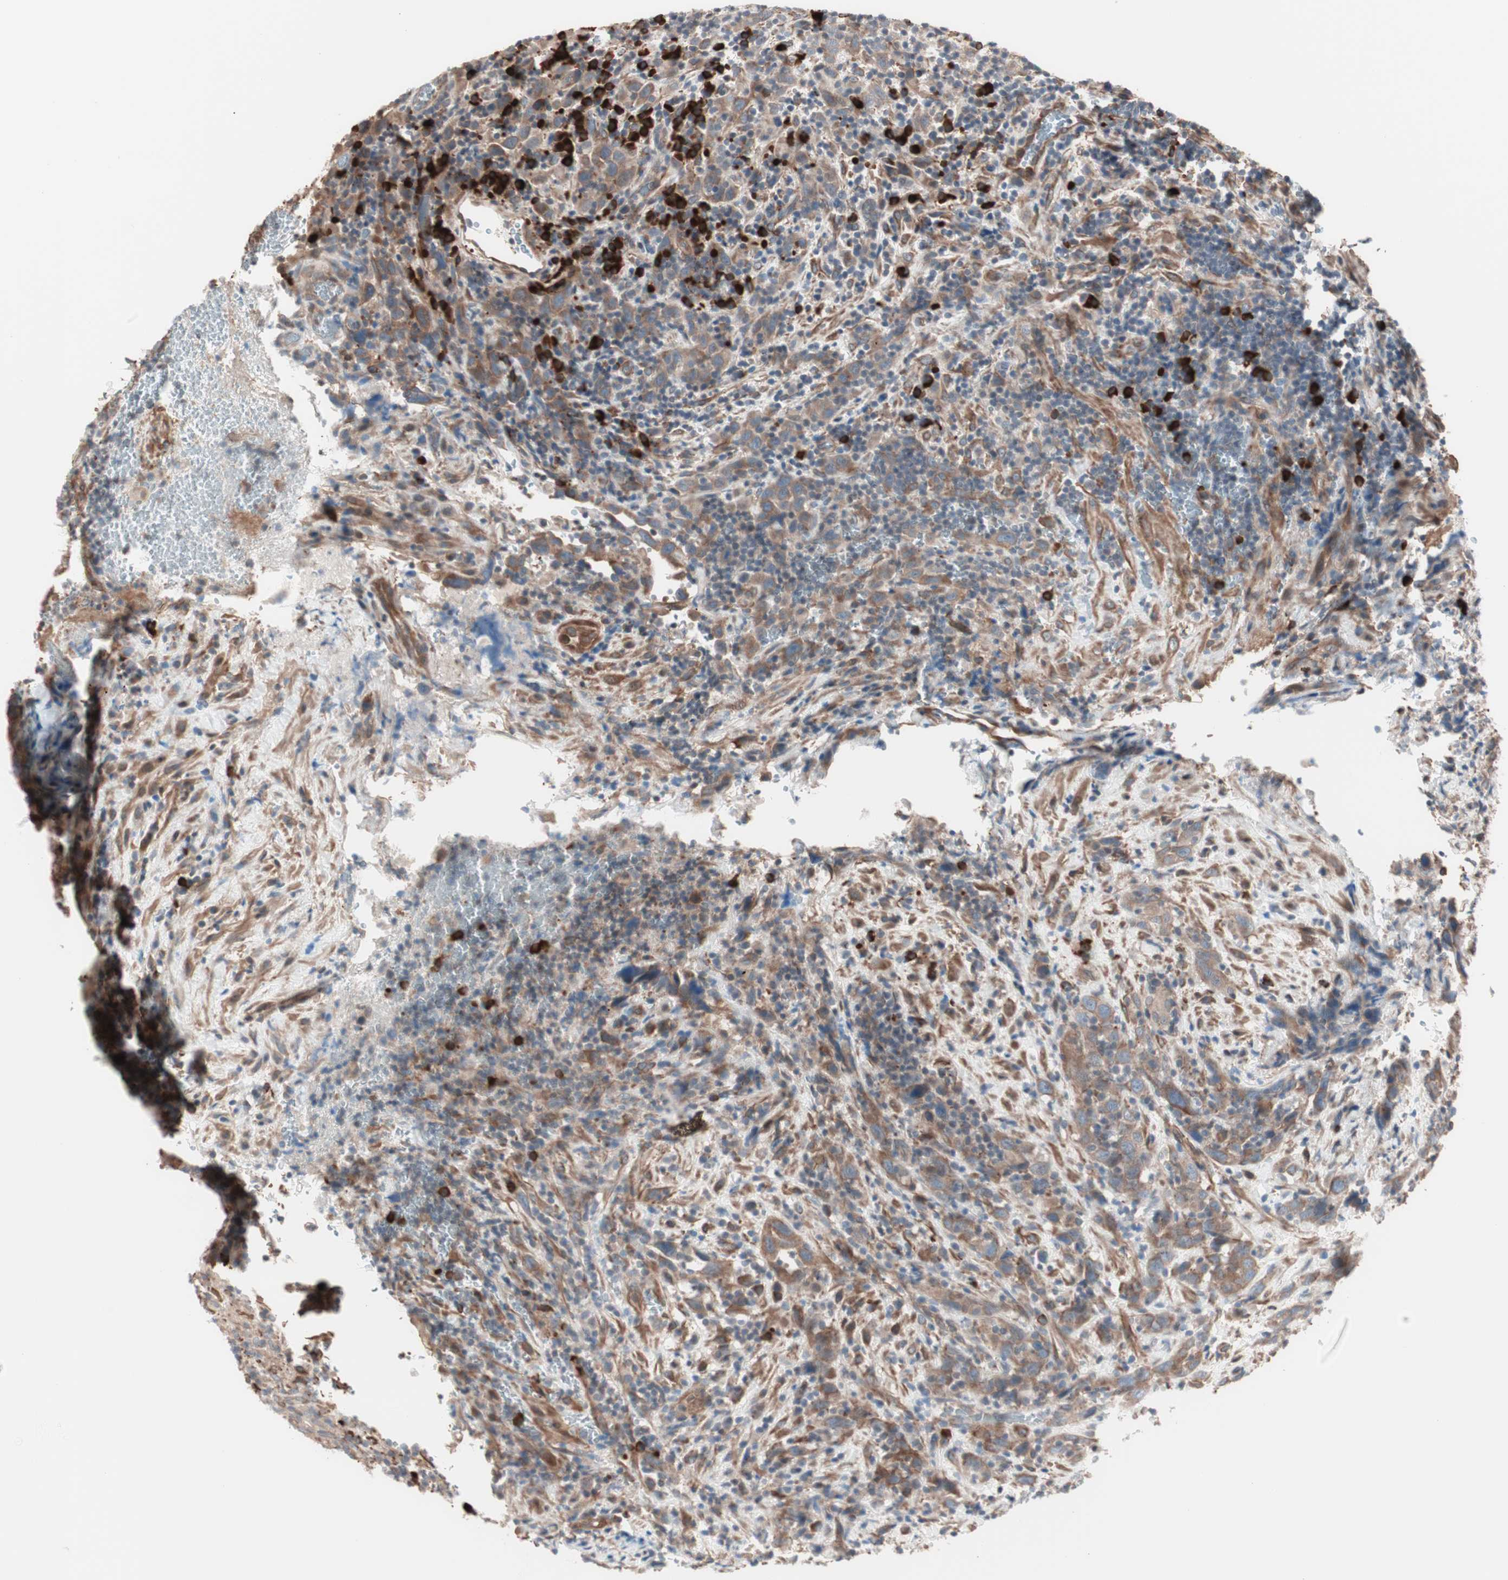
{"staining": {"intensity": "moderate", "quantity": ">75%", "location": "cytoplasmic/membranous"}, "tissue": "urothelial cancer", "cell_type": "Tumor cells", "image_type": "cancer", "snomed": [{"axis": "morphology", "description": "Urothelial carcinoma, High grade"}, {"axis": "topography", "description": "Urinary bladder"}], "caption": "Protein staining by immunohistochemistry (IHC) reveals moderate cytoplasmic/membranous positivity in approximately >75% of tumor cells in high-grade urothelial carcinoma.", "gene": "ALG5", "patient": {"sex": "male", "age": 61}}